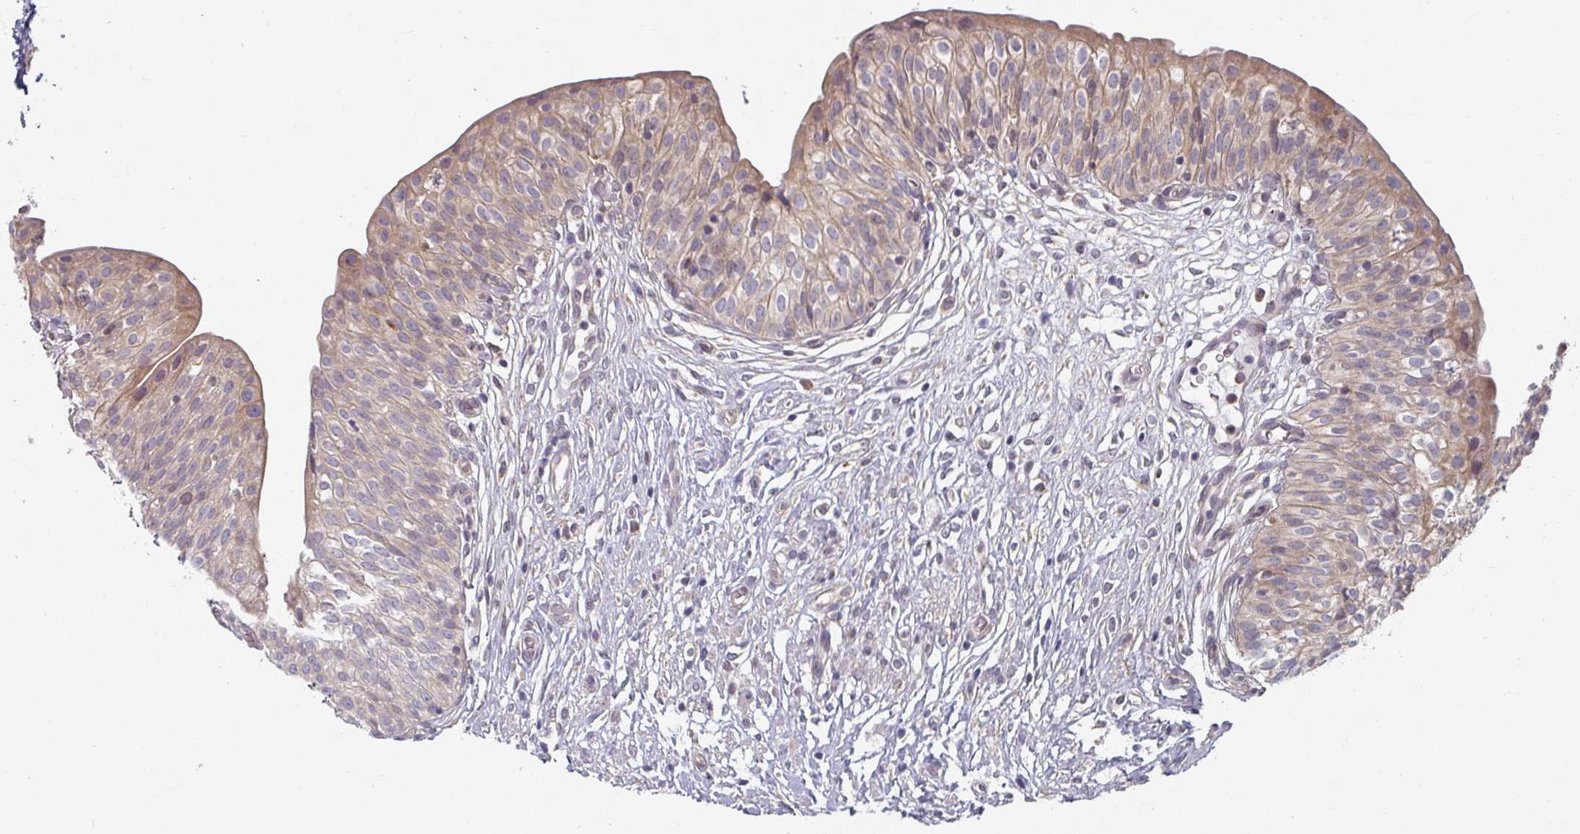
{"staining": {"intensity": "weak", "quantity": ">75%", "location": "cytoplasmic/membranous"}, "tissue": "urinary bladder", "cell_type": "Urothelial cells", "image_type": "normal", "snomed": [{"axis": "morphology", "description": "Normal tissue, NOS"}, {"axis": "topography", "description": "Urinary bladder"}], "caption": "Urinary bladder was stained to show a protein in brown. There is low levels of weak cytoplasmic/membranous expression in approximately >75% of urothelial cells. (DAB (3,3'-diaminobenzidine) = brown stain, brightfield microscopy at high magnification).", "gene": "TAPT1", "patient": {"sex": "male", "age": 55}}